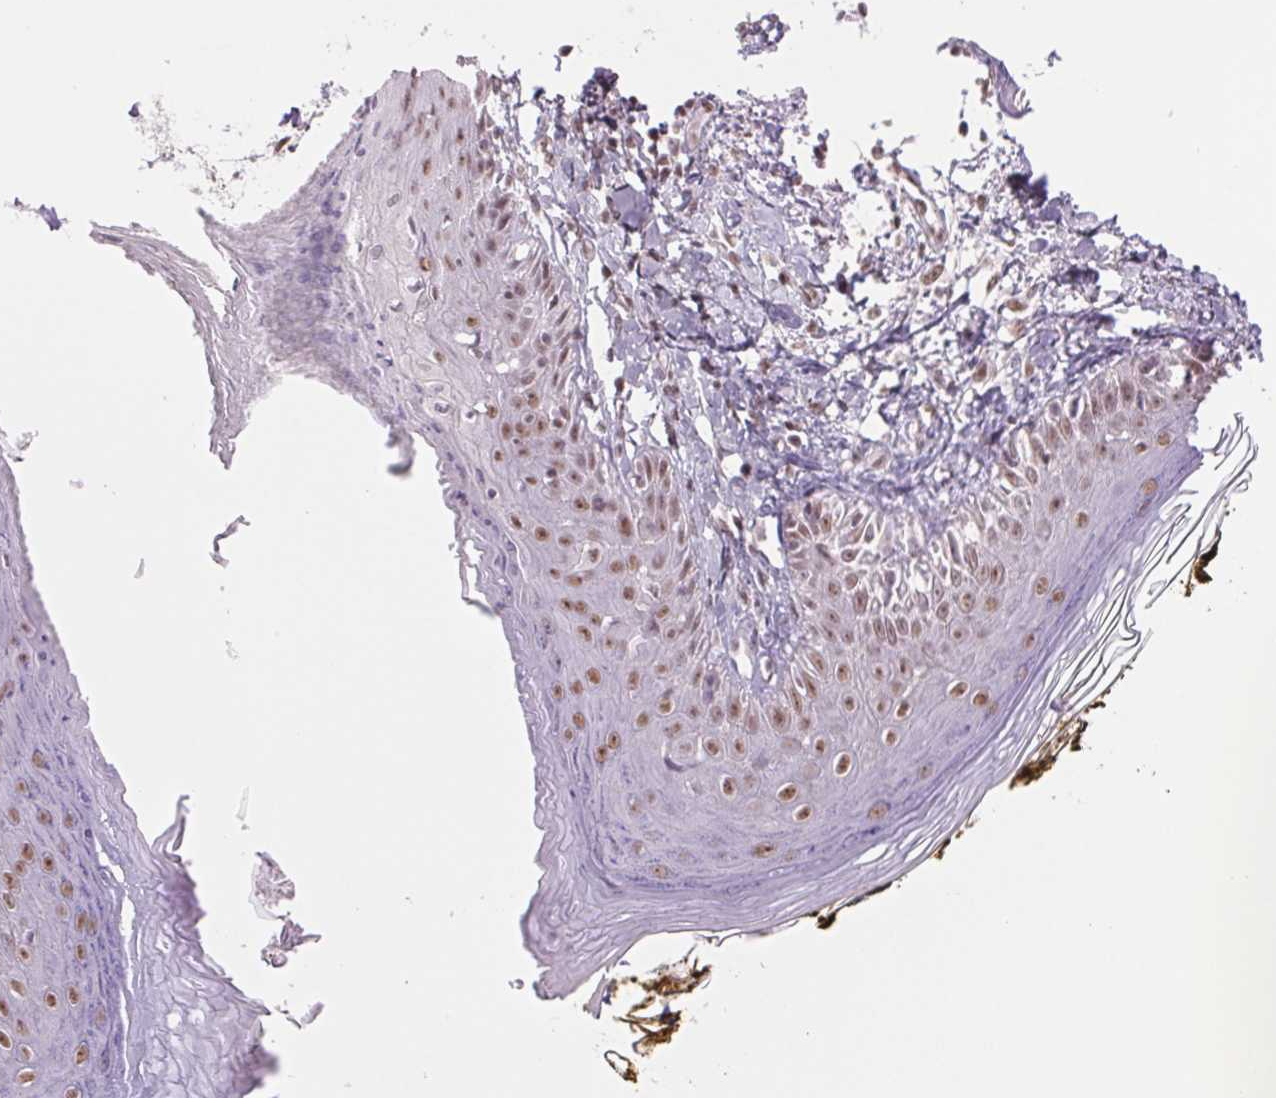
{"staining": {"intensity": "weak", "quantity": "25%-75%", "location": "nuclear"}, "tissue": "skin", "cell_type": "Fibroblasts", "image_type": "normal", "snomed": [{"axis": "morphology", "description": "Normal tissue, NOS"}, {"axis": "topography", "description": "Skin"}], "caption": "Immunohistochemistry (IHC) micrograph of normal human skin stained for a protein (brown), which shows low levels of weak nuclear positivity in approximately 25%-75% of fibroblasts.", "gene": "RPRD1B", "patient": {"sex": "male", "age": 76}}